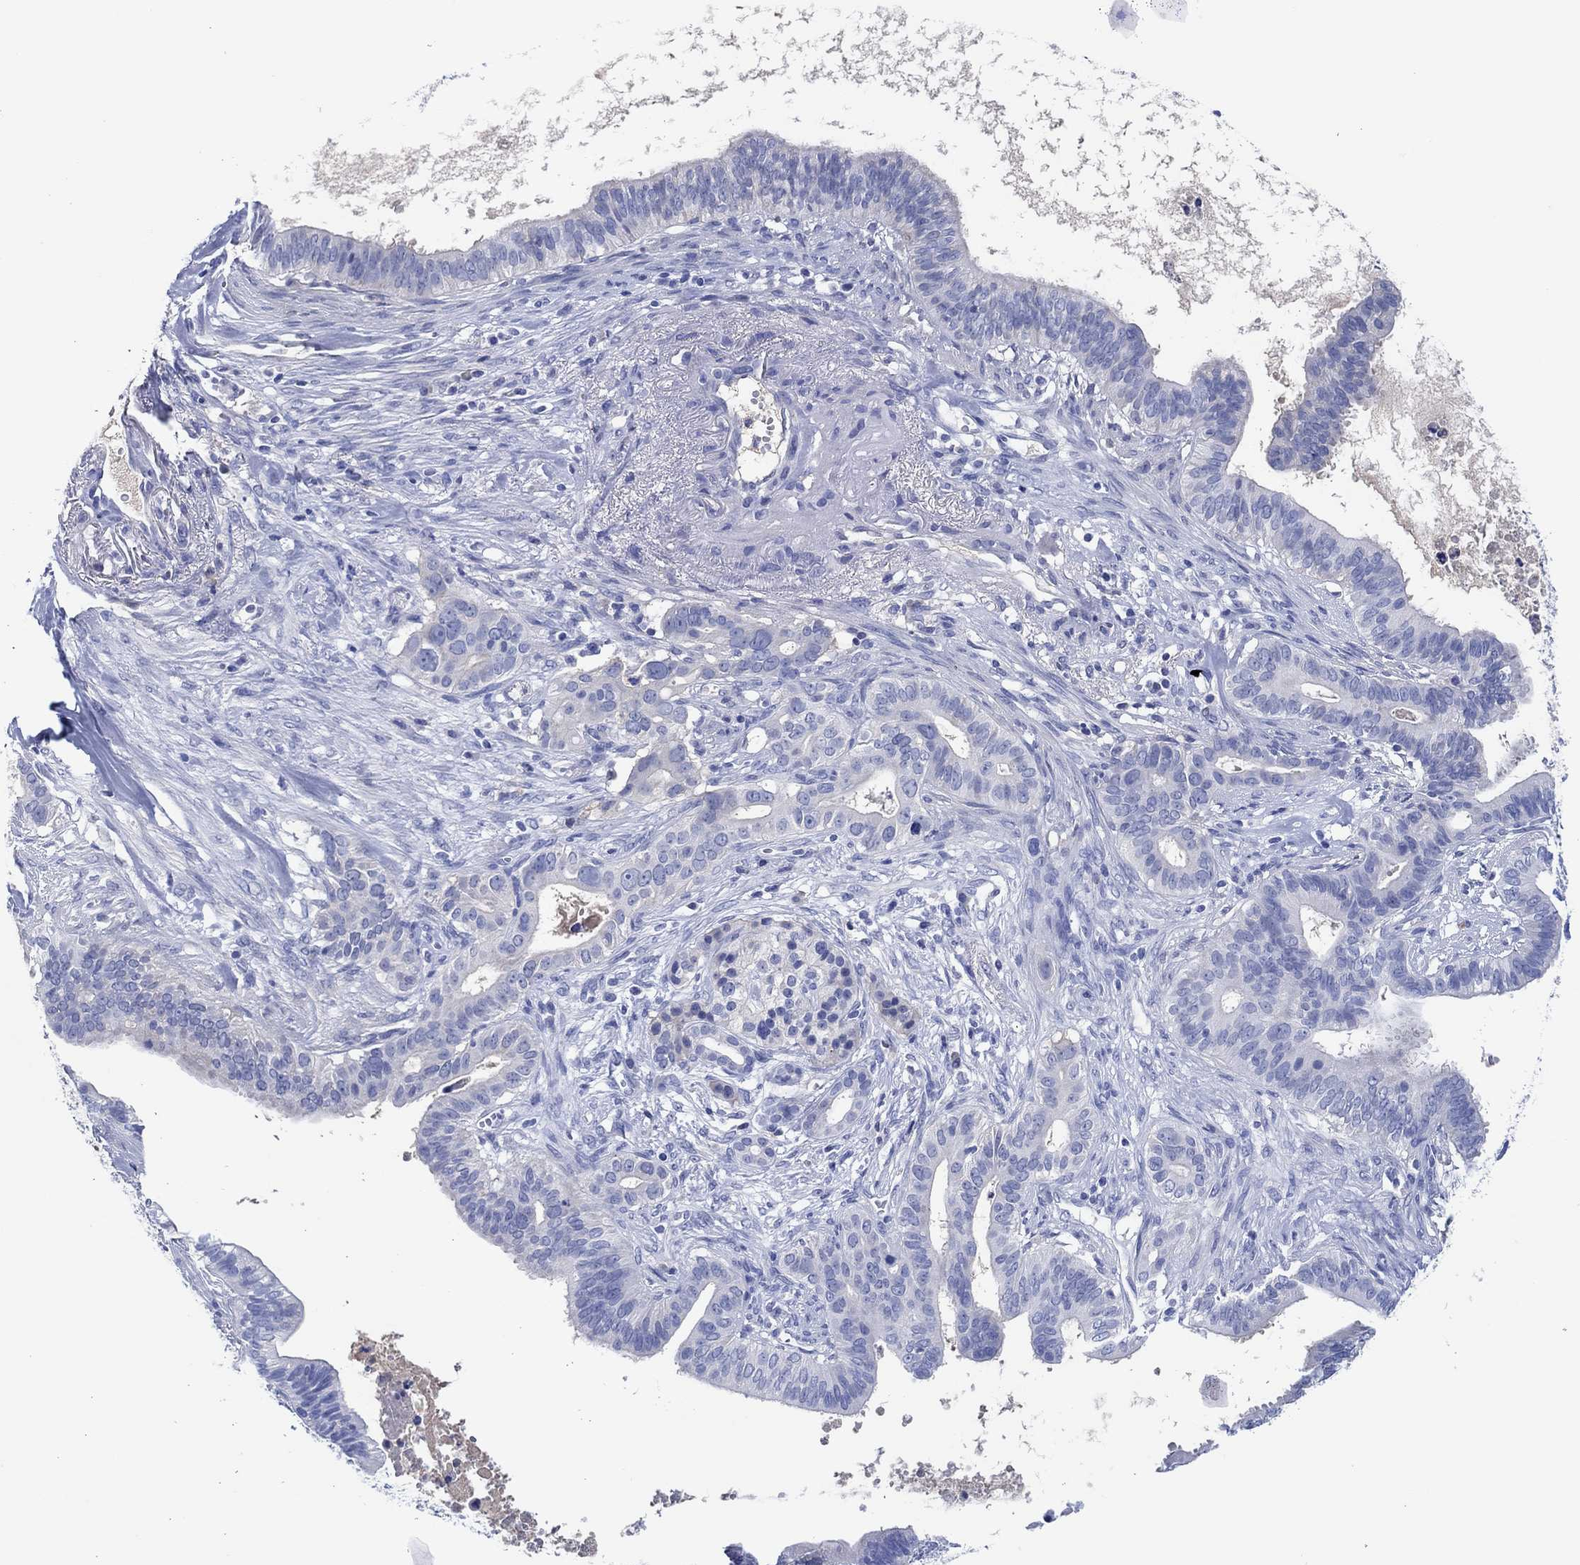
{"staining": {"intensity": "negative", "quantity": "none", "location": "none"}, "tissue": "pancreatic cancer", "cell_type": "Tumor cells", "image_type": "cancer", "snomed": [{"axis": "morphology", "description": "Adenocarcinoma, NOS"}, {"axis": "topography", "description": "Pancreas"}], "caption": "This photomicrograph is of adenocarcinoma (pancreatic) stained with IHC to label a protein in brown with the nuclei are counter-stained blue. There is no positivity in tumor cells.", "gene": "CPNE6", "patient": {"sex": "male", "age": 61}}